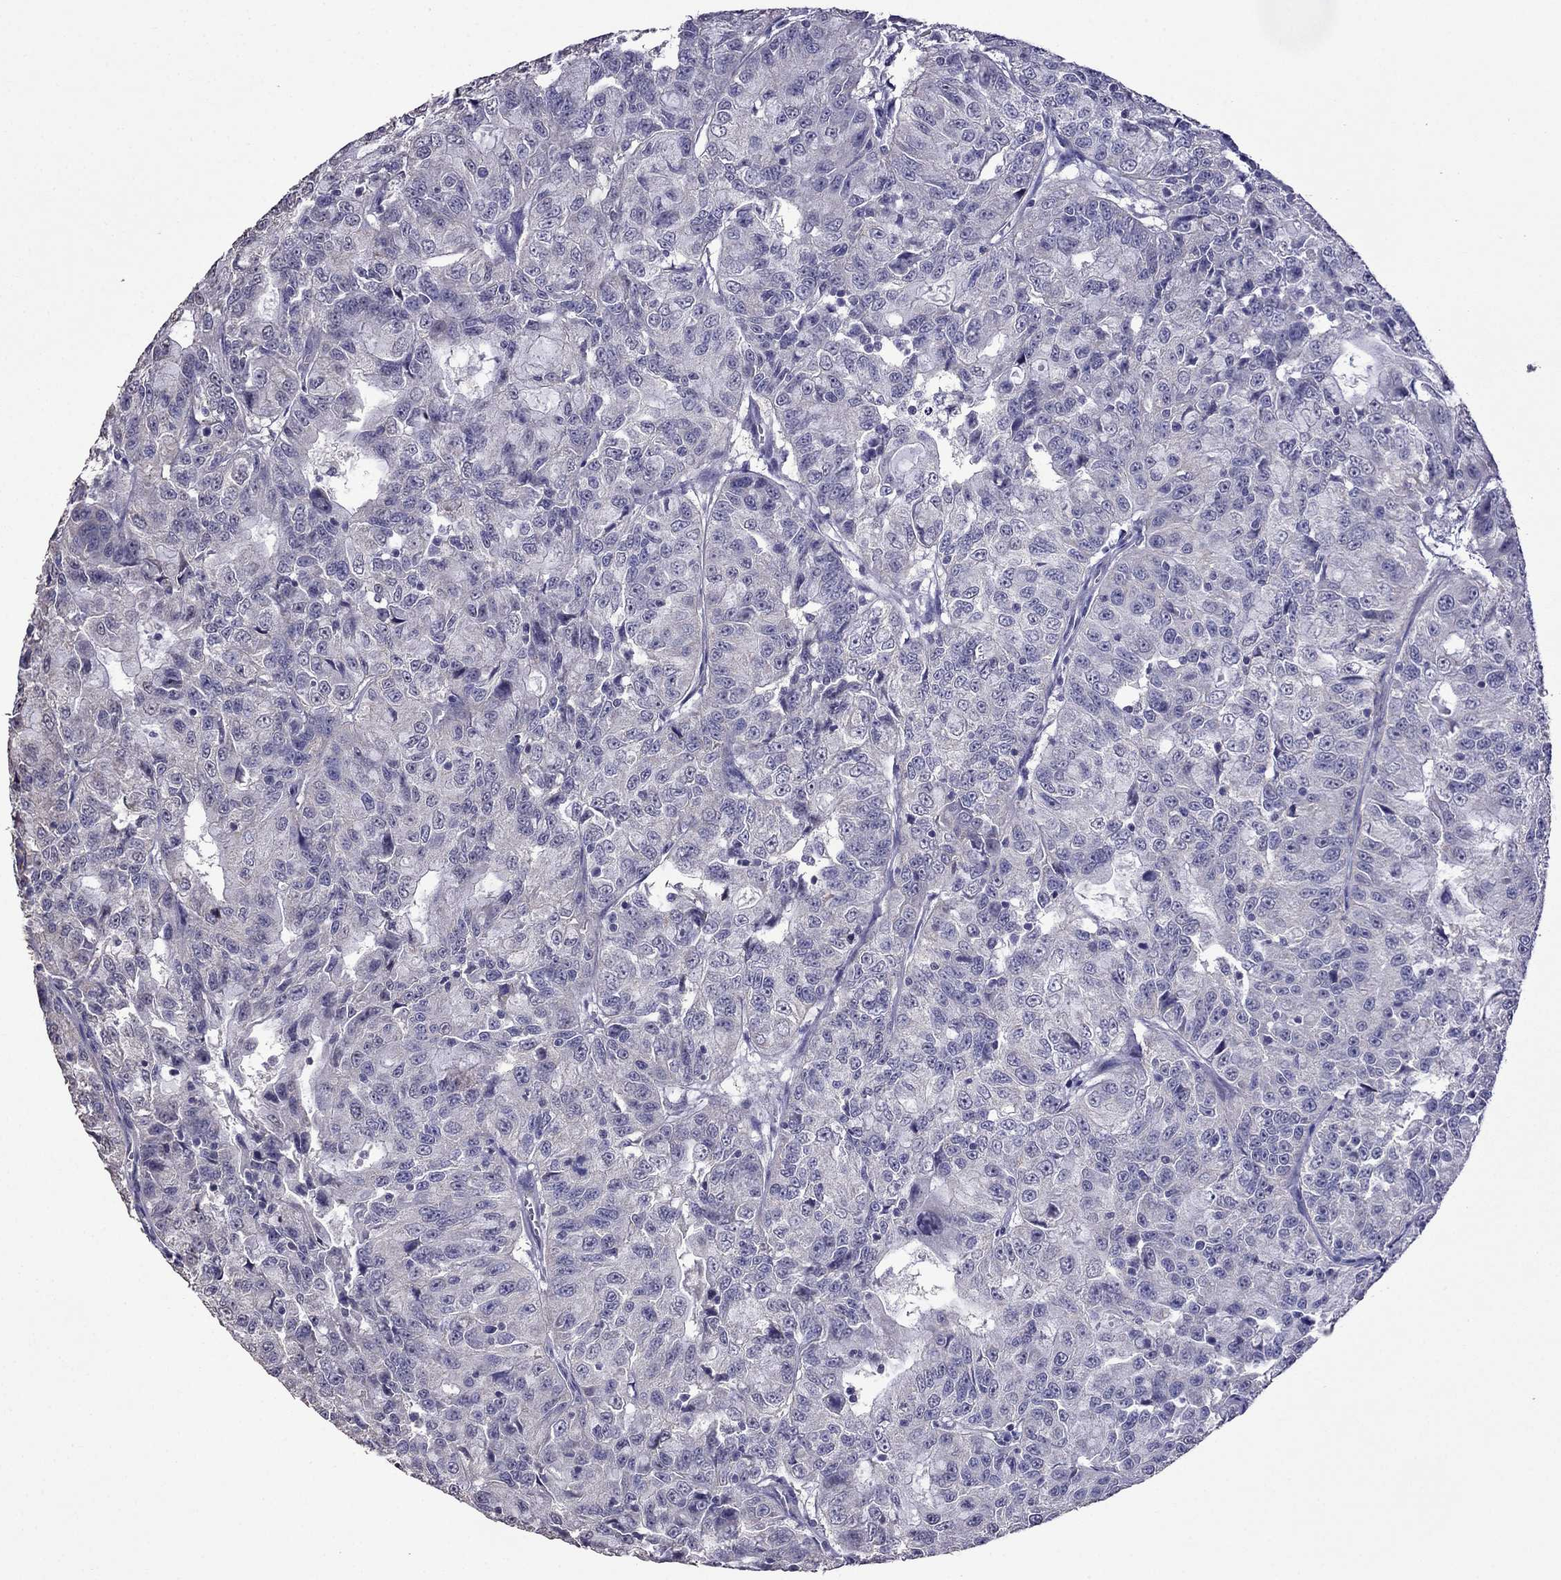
{"staining": {"intensity": "negative", "quantity": "none", "location": "none"}, "tissue": "urothelial cancer", "cell_type": "Tumor cells", "image_type": "cancer", "snomed": [{"axis": "morphology", "description": "Urothelial carcinoma, NOS"}, {"axis": "morphology", "description": "Urothelial carcinoma, High grade"}, {"axis": "topography", "description": "Urinary bladder"}], "caption": "IHC micrograph of neoplastic tissue: human transitional cell carcinoma stained with DAB demonstrates no significant protein staining in tumor cells.", "gene": "AK5", "patient": {"sex": "female", "age": 73}}